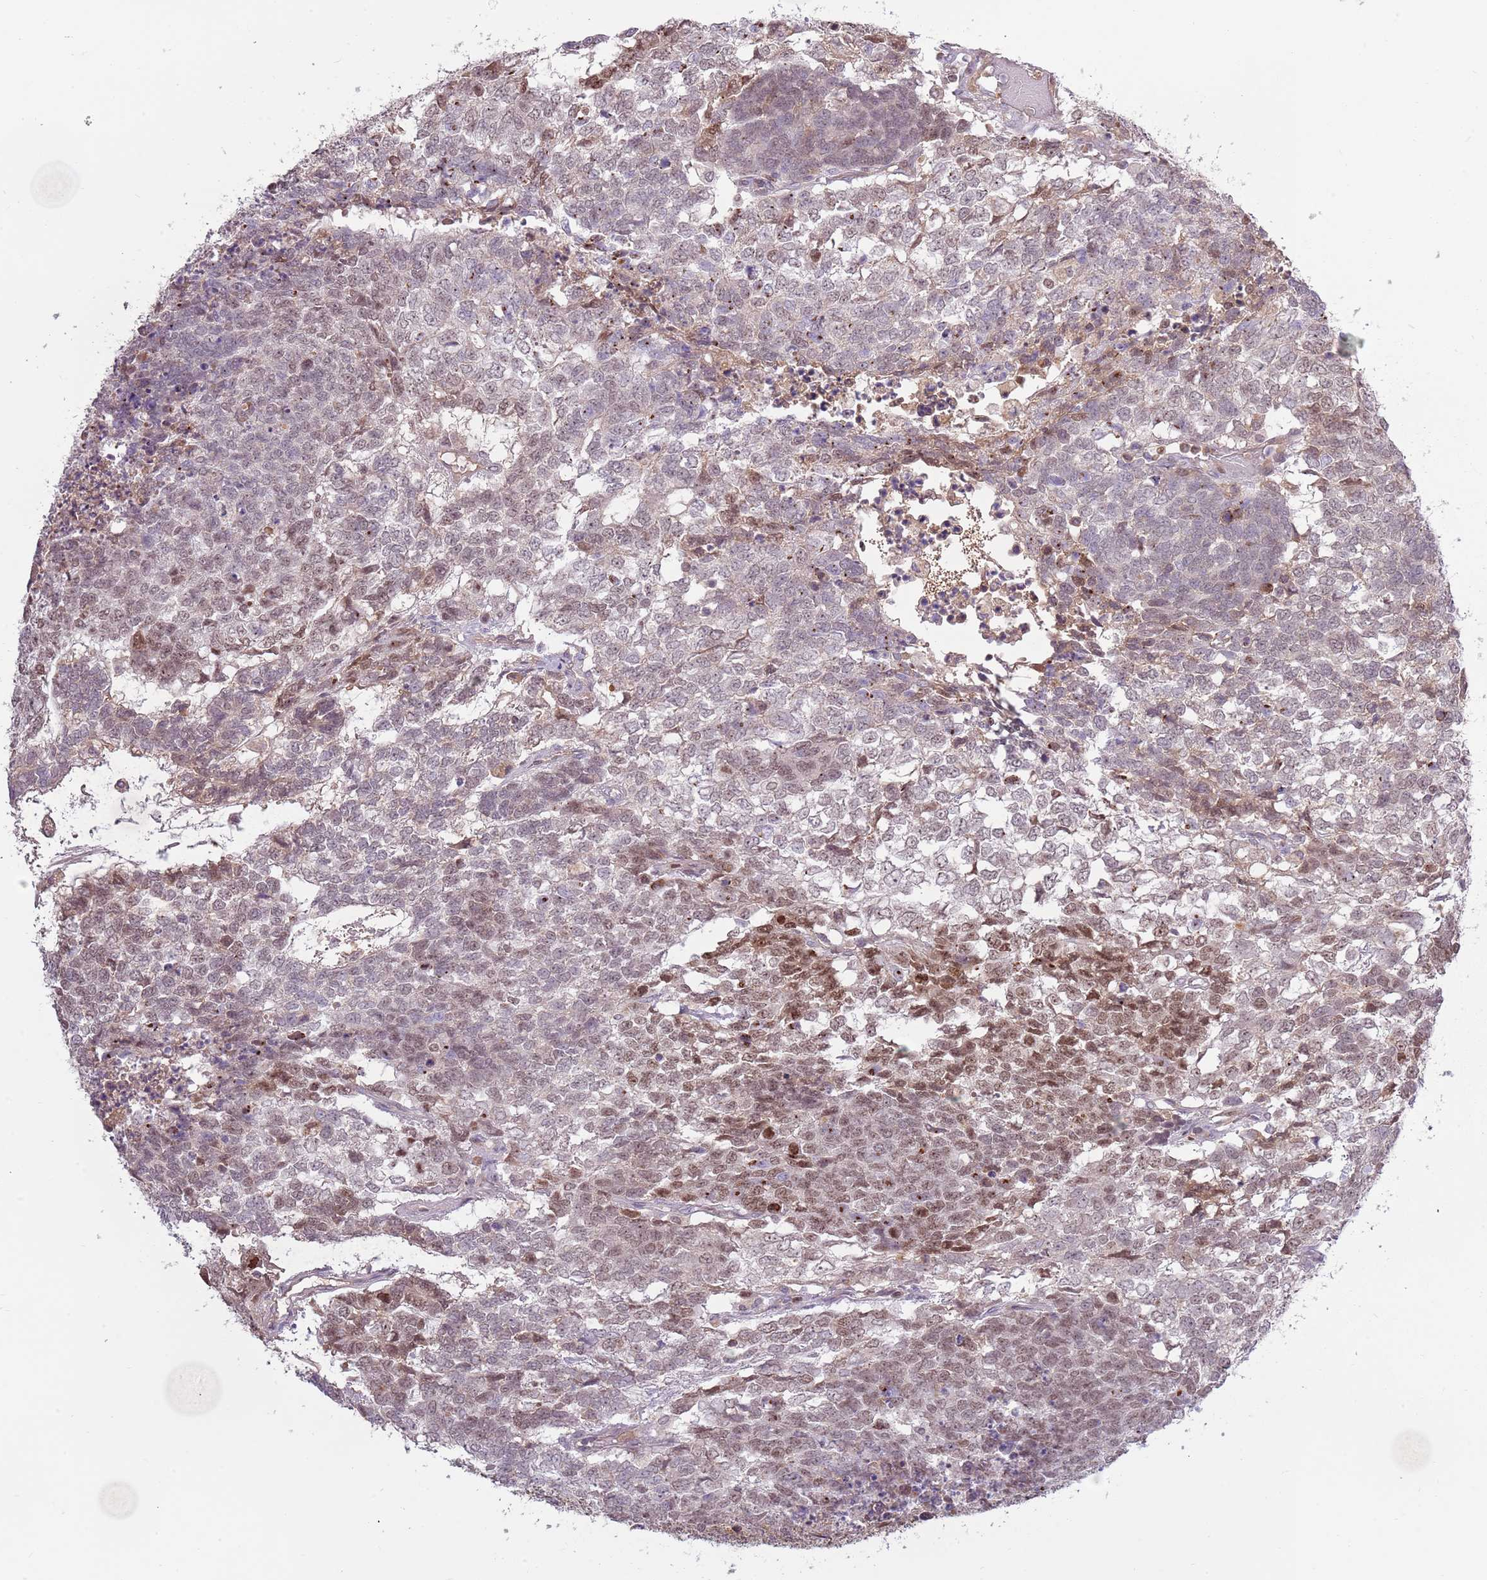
{"staining": {"intensity": "moderate", "quantity": "25%-75%", "location": "cytoplasmic/membranous,nuclear"}, "tissue": "testis cancer", "cell_type": "Tumor cells", "image_type": "cancer", "snomed": [{"axis": "morphology", "description": "Carcinoma, Embryonal, NOS"}, {"axis": "topography", "description": "Testis"}], "caption": "Immunohistochemistry (IHC) histopathology image of neoplastic tissue: human testis cancer stained using immunohistochemistry reveals medium levels of moderate protein expression localized specifically in the cytoplasmic/membranous and nuclear of tumor cells, appearing as a cytoplasmic/membranous and nuclear brown color.", "gene": "SYS1", "patient": {"sex": "male", "age": 23}}